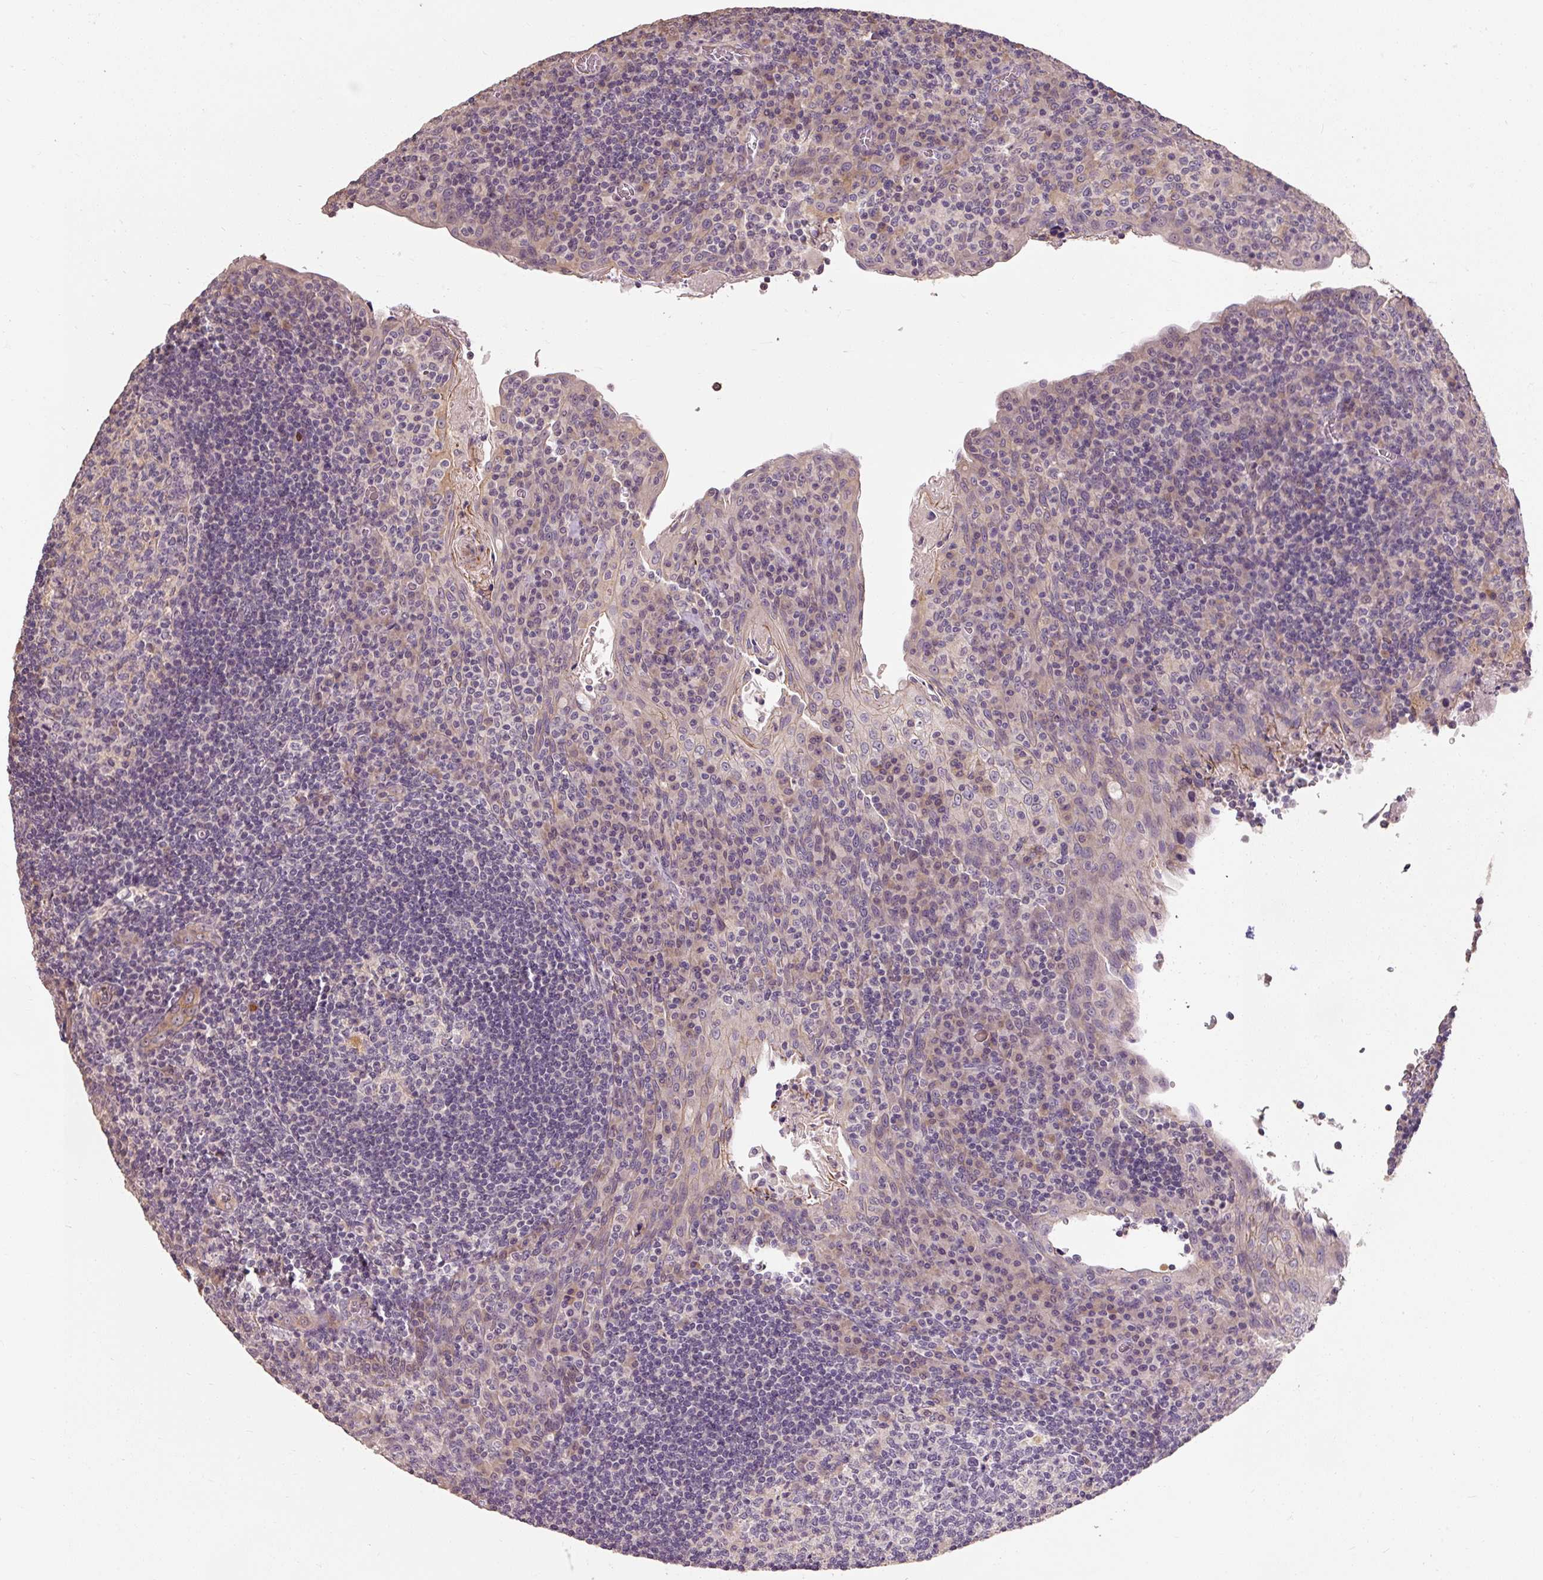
{"staining": {"intensity": "weak", "quantity": "<25%", "location": "cytoplasmic/membranous"}, "tissue": "tonsil", "cell_type": "Germinal center cells", "image_type": "normal", "snomed": [{"axis": "morphology", "description": "Normal tissue, NOS"}, {"axis": "topography", "description": "Tonsil"}], "caption": "IHC of unremarkable human tonsil displays no expression in germinal center cells.", "gene": "CFAP65", "patient": {"sex": "male", "age": 17}}